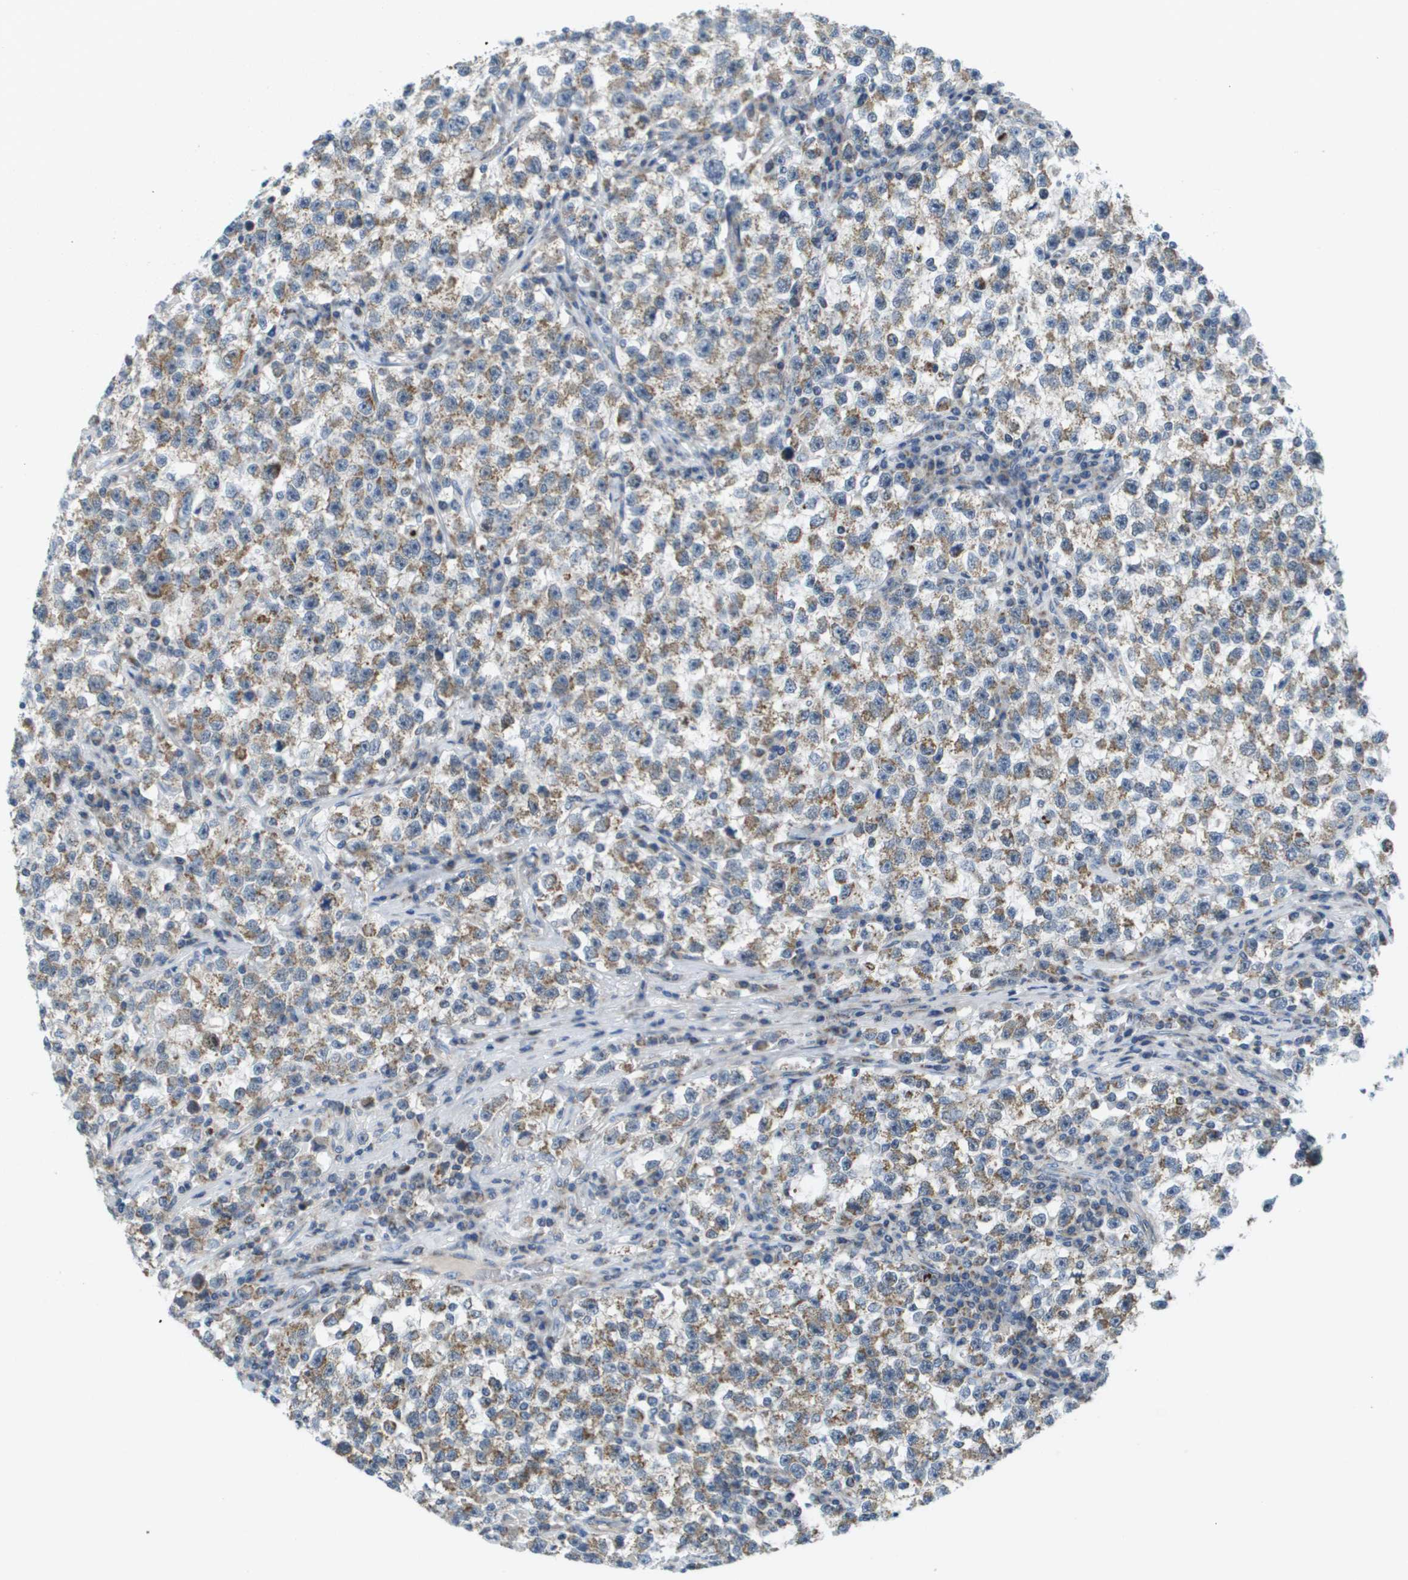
{"staining": {"intensity": "moderate", "quantity": "25%-75%", "location": "cytoplasmic/membranous"}, "tissue": "testis cancer", "cell_type": "Tumor cells", "image_type": "cancer", "snomed": [{"axis": "morphology", "description": "Seminoma, NOS"}, {"axis": "topography", "description": "Testis"}], "caption": "A high-resolution histopathology image shows immunohistochemistry (IHC) staining of testis cancer (seminoma), which exhibits moderate cytoplasmic/membranous positivity in about 25%-75% of tumor cells. (DAB IHC, brown staining for protein, blue staining for nuclei).", "gene": "KRT23", "patient": {"sex": "male", "age": 22}}